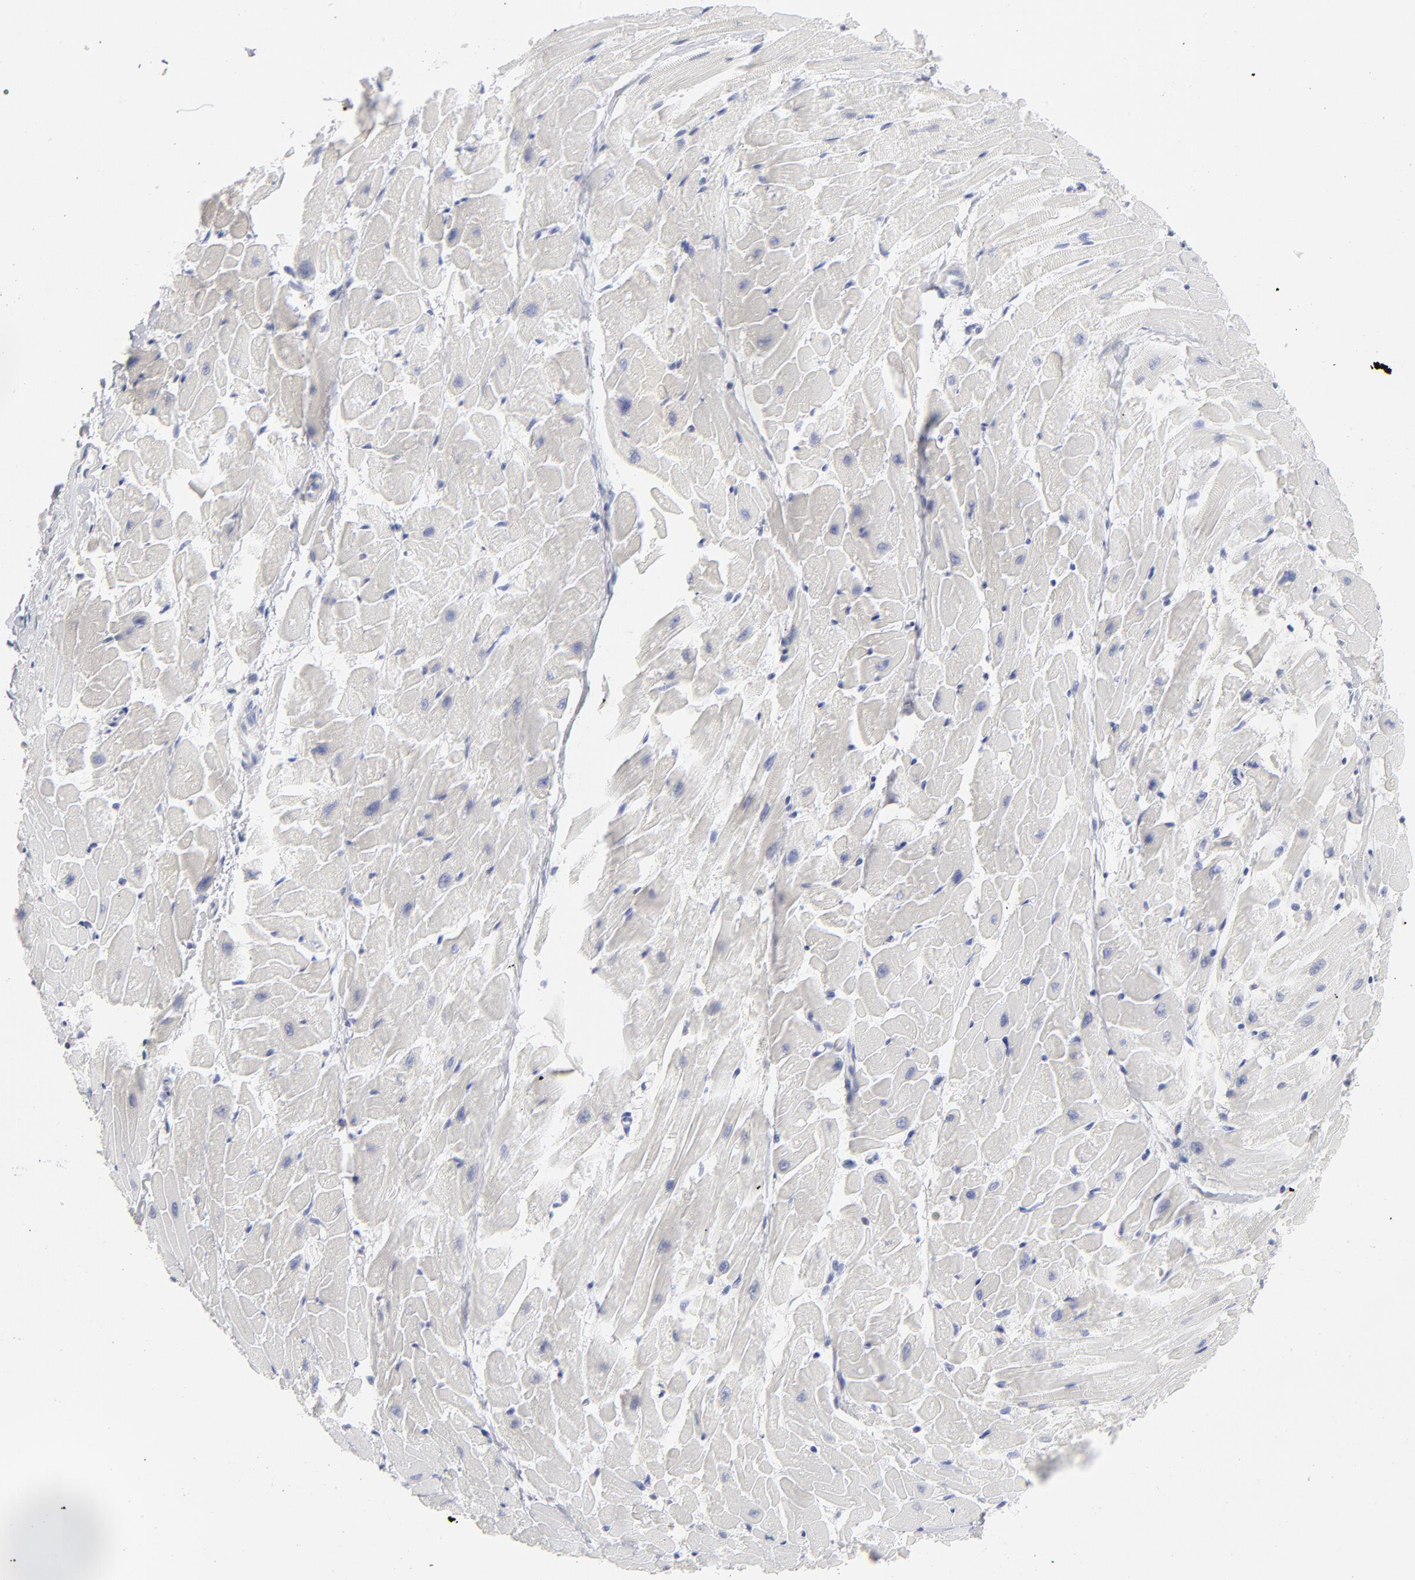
{"staining": {"intensity": "negative", "quantity": "none", "location": "none"}, "tissue": "heart muscle", "cell_type": "Cardiomyocytes", "image_type": "normal", "snomed": [{"axis": "morphology", "description": "Normal tissue, NOS"}, {"axis": "topography", "description": "Heart"}], "caption": "A histopathology image of human heart muscle is negative for staining in cardiomyocytes. (DAB immunohistochemistry (IHC), high magnification).", "gene": "MCM7", "patient": {"sex": "female", "age": 19}}